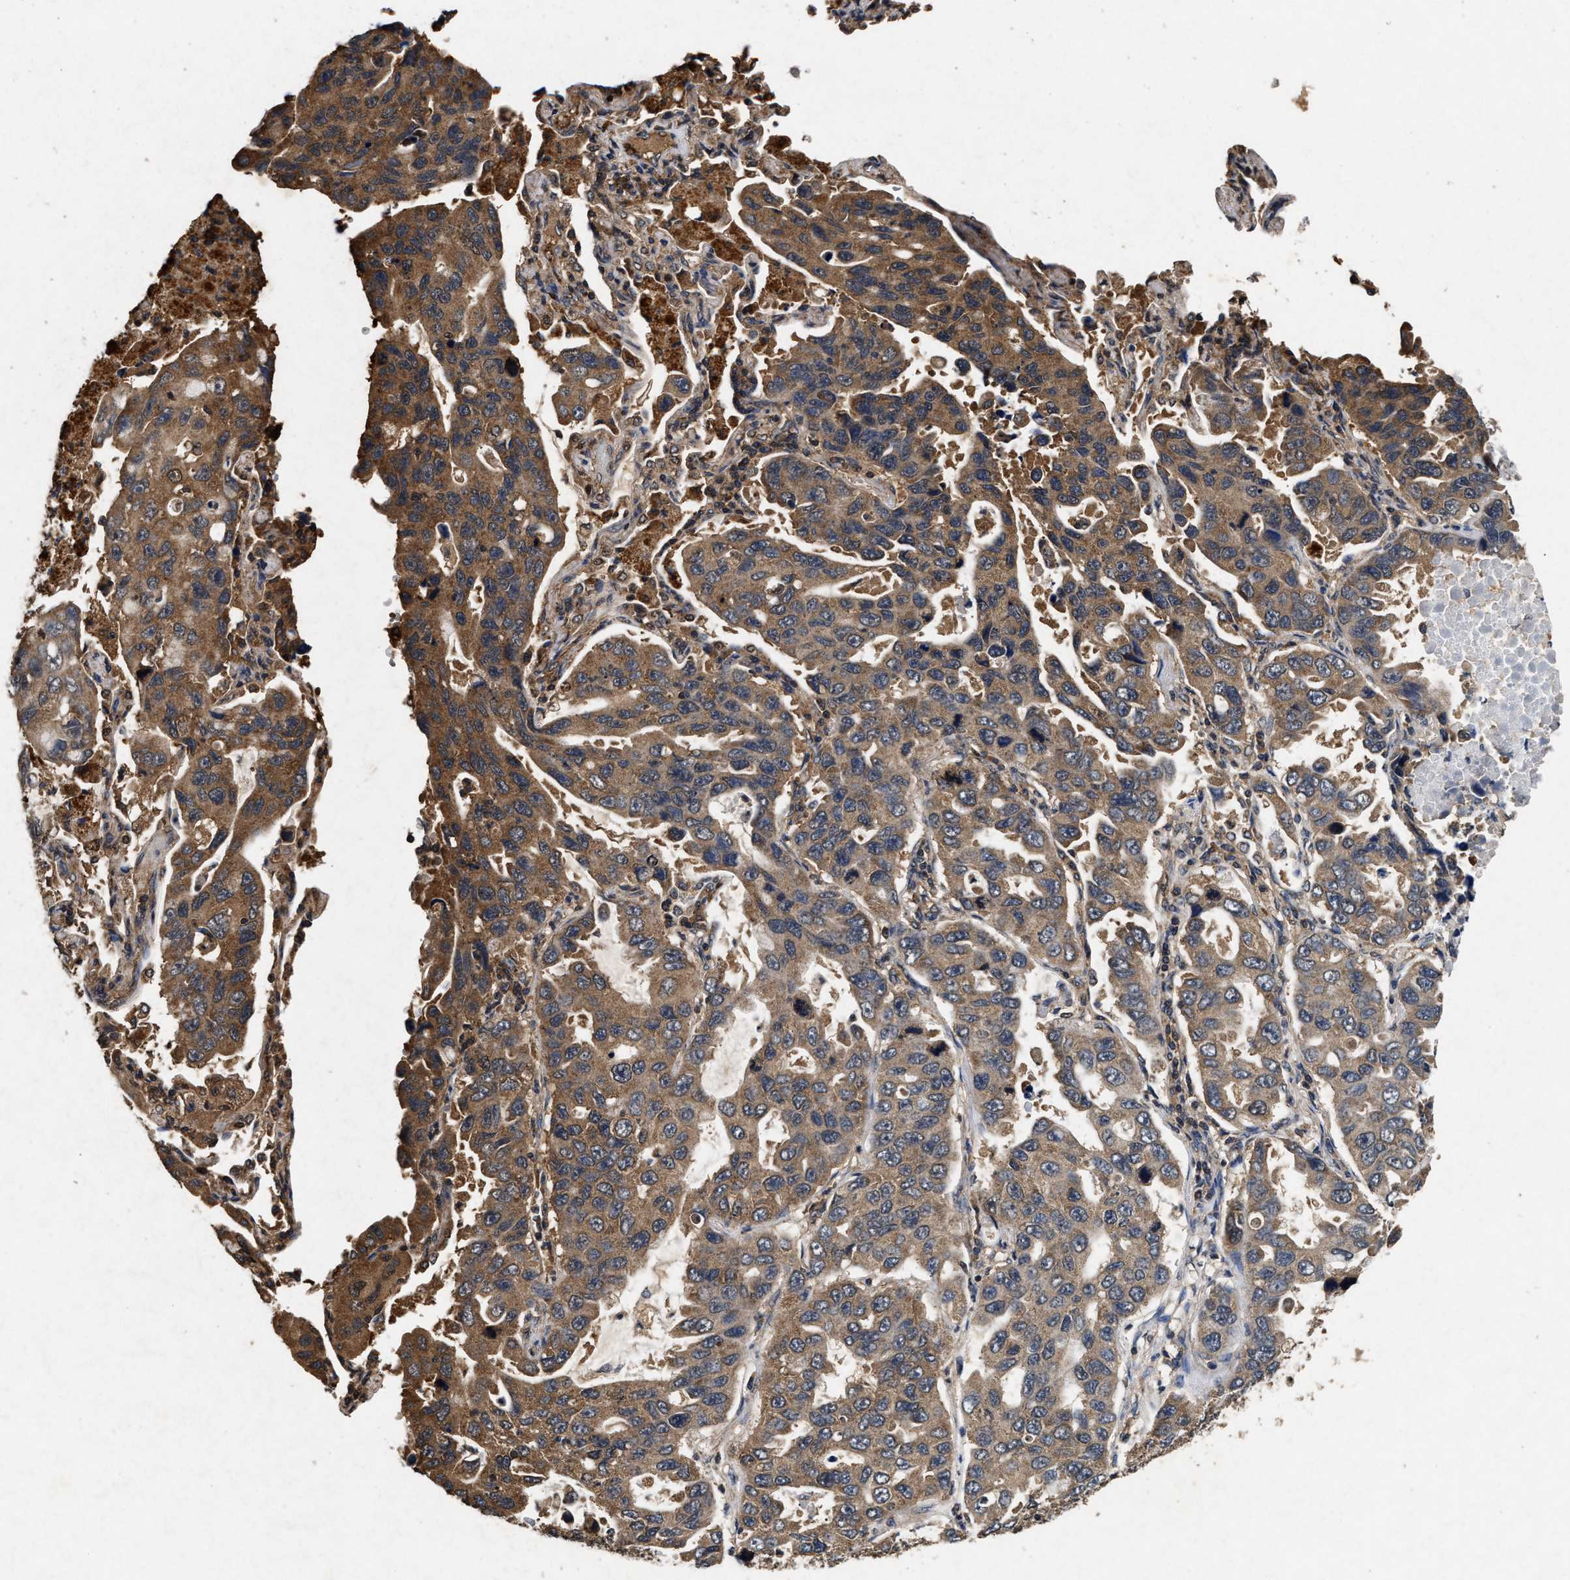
{"staining": {"intensity": "moderate", "quantity": ">75%", "location": "cytoplasmic/membranous"}, "tissue": "lung cancer", "cell_type": "Tumor cells", "image_type": "cancer", "snomed": [{"axis": "morphology", "description": "Adenocarcinoma, NOS"}, {"axis": "topography", "description": "Lung"}], "caption": "Immunohistochemical staining of lung cancer reveals medium levels of moderate cytoplasmic/membranous protein positivity in approximately >75% of tumor cells.", "gene": "PDAP1", "patient": {"sex": "male", "age": 64}}